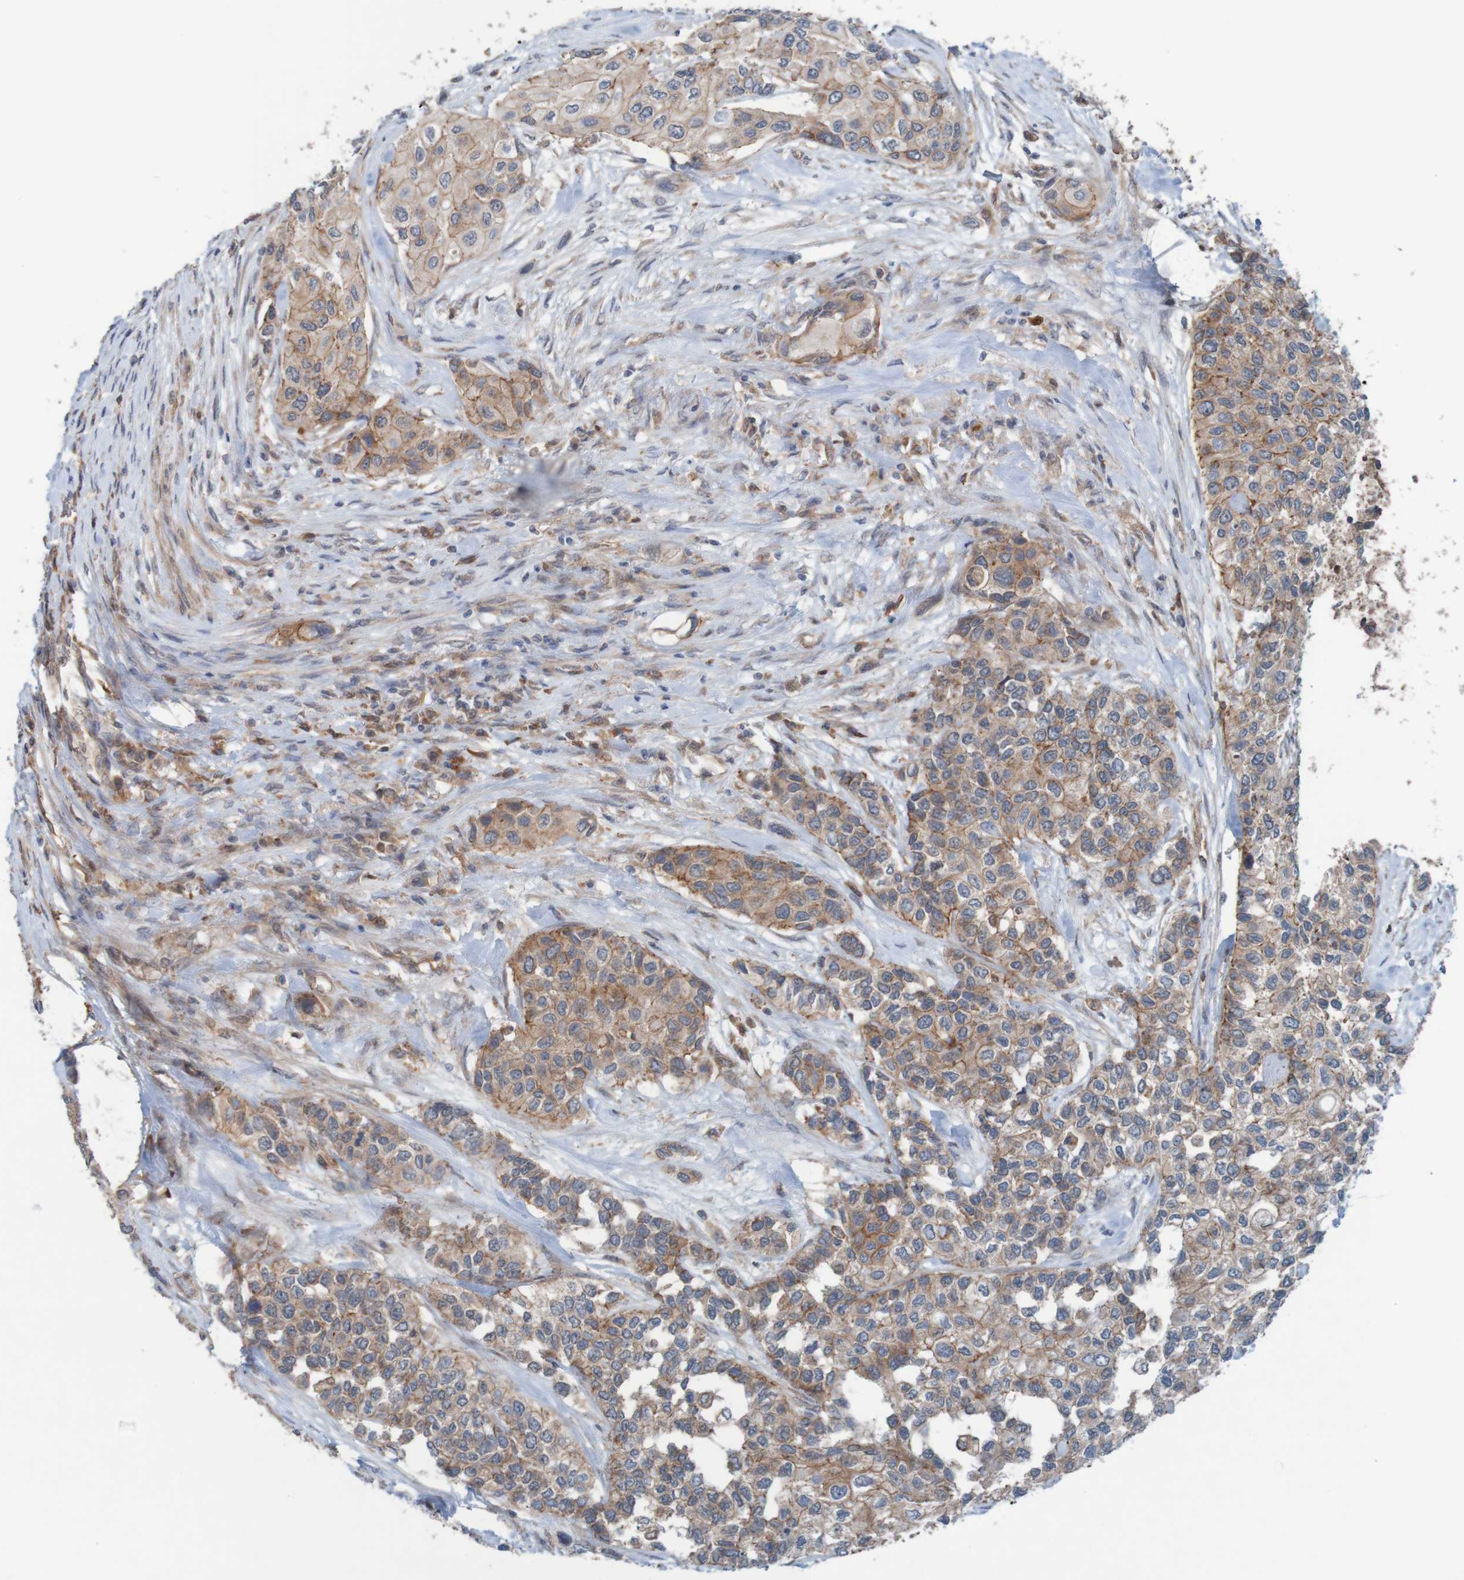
{"staining": {"intensity": "weak", "quantity": ">75%", "location": "cytoplasmic/membranous"}, "tissue": "urothelial cancer", "cell_type": "Tumor cells", "image_type": "cancer", "snomed": [{"axis": "morphology", "description": "Urothelial carcinoma, High grade"}, {"axis": "topography", "description": "Urinary bladder"}], "caption": "Immunohistochemical staining of urothelial carcinoma (high-grade) exhibits low levels of weak cytoplasmic/membranous expression in approximately >75% of tumor cells. Ihc stains the protein of interest in brown and the nuclei are stained blue.", "gene": "ARHGEF11", "patient": {"sex": "female", "age": 56}}